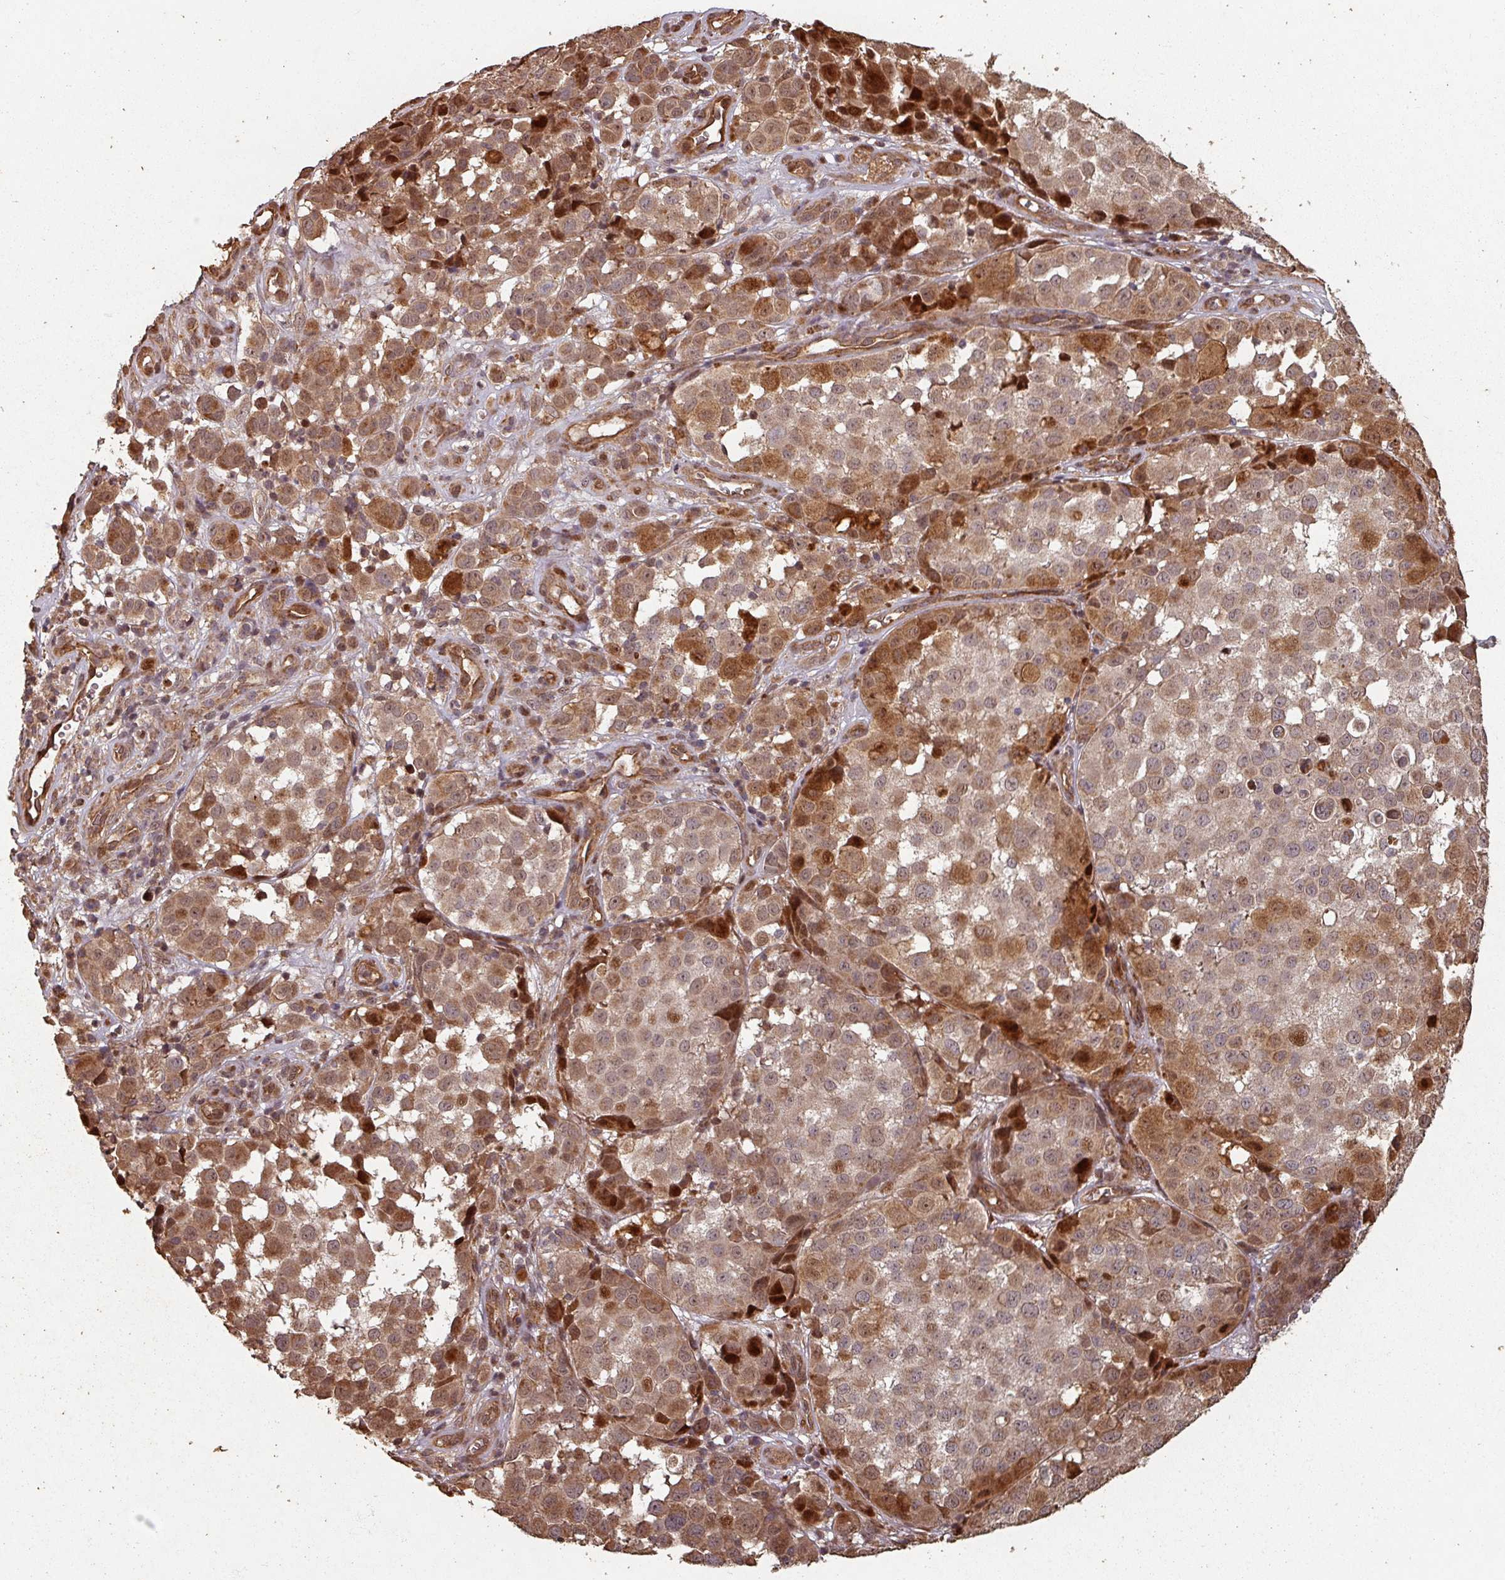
{"staining": {"intensity": "moderate", "quantity": ">75%", "location": "cytoplasmic/membranous,nuclear"}, "tissue": "melanoma", "cell_type": "Tumor cells", "image_type": "cancer", "snomed": [{"axis": "morphology", "description": "Malignant melanoma, NOS"}, {"axis": "topography", "description": "Skin"}], "caption": "Malignant melanoma was stained to show a protein in brown. There is medium levels of moderate cytoplasmic/membranous and nuclear staining in about >75% of tumor cells. (Stains: DAB in brown, nuclei in blue, Microscopy: brightfield microscopy at high magnification).", "gene": "EID1", "patient": {"sex": "male", "age": 64}}